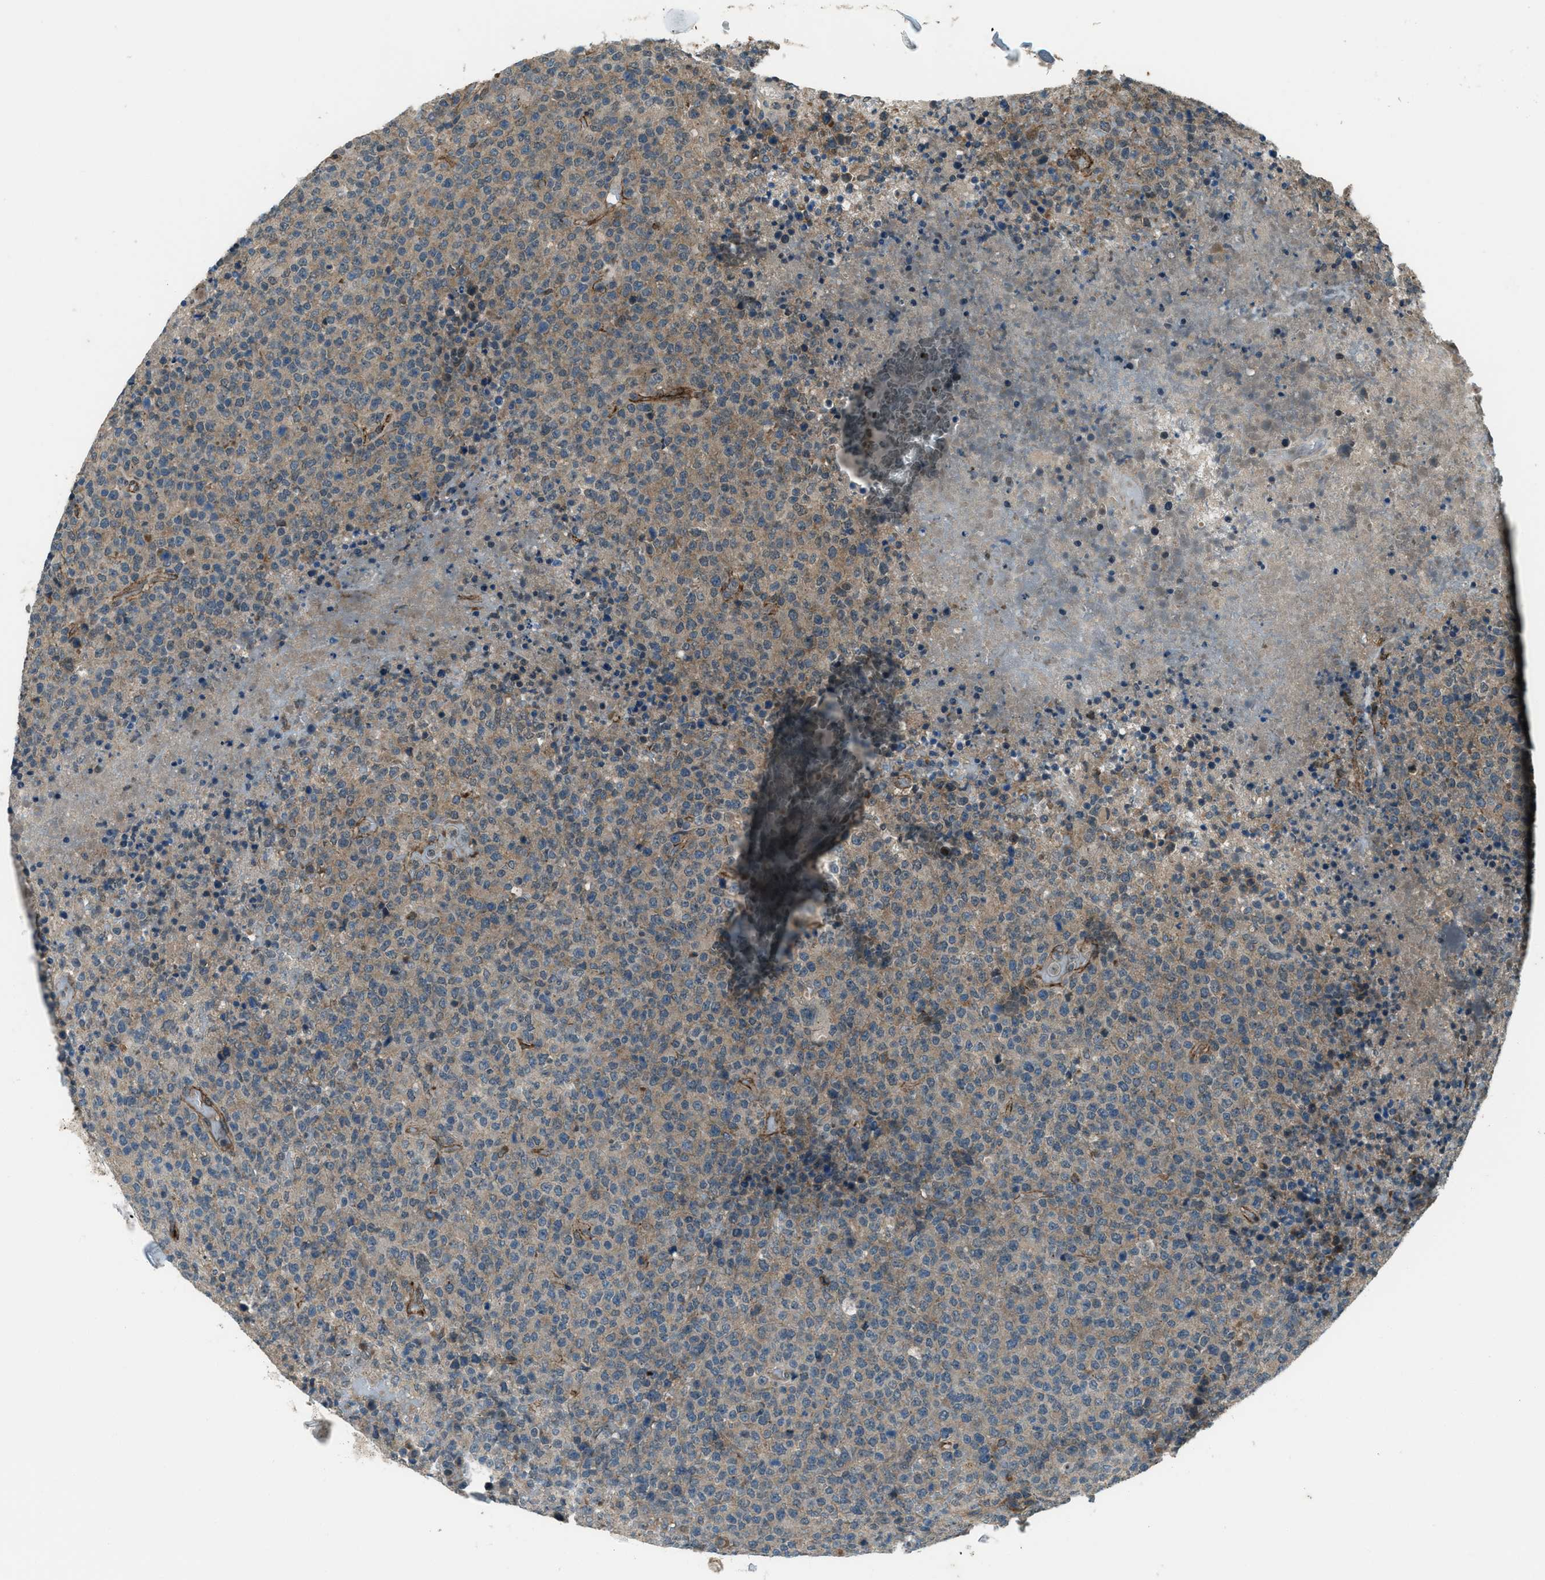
{"staining": {"intensity": "moderate", "quantity": "<25%", "location": "cytoplasmic/membranous"}, "tissue": "lymphoma", "cell_type": "Tumor cells", "image_type": "cancer", "snomed": [{"axis": "morphology", "description": "Malignant lymphoma, non-Hodgkin's type, High grade"}, {"axis": "topography", "description": "Lymph node"}], "caption": "IHC micrograph of lymphoma stained for a protein (brown), which demonstrates low levels of moderate cytoplasmic/membranous positivity in approximately <25% of tumor cells.", "gene": "SVIL", "patient": {"sex": "male", "age": 13}}